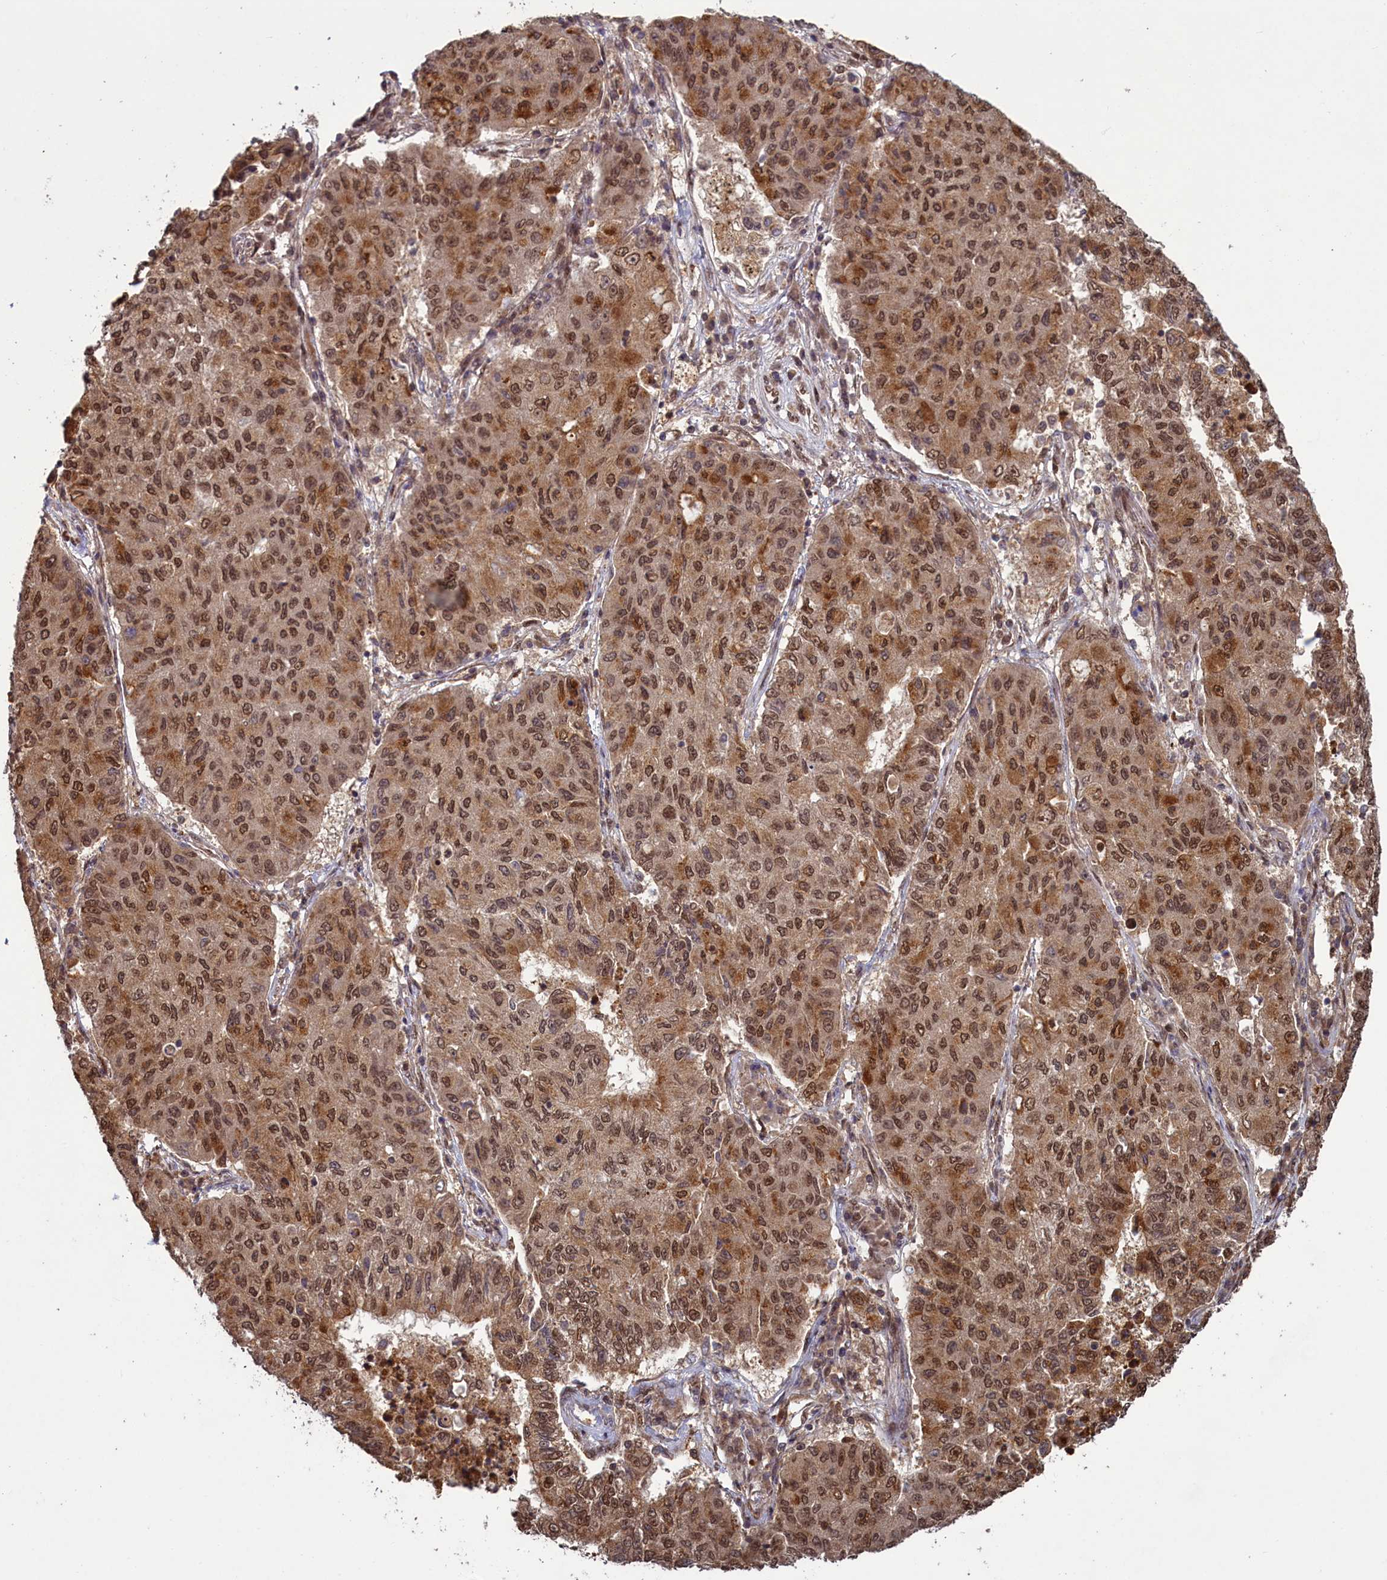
{"staining": {"intensity": "moderate", "quantity": ">75%", "location": "cytoplasmic/membranous,nuclear"}, "tissue": "lung cancer", "cell_type": "Tumor cells", "image_type": "cancer", "snomed": [{"axis": "morphology", "description": "Squamous cell carcinoma, NOS"}, {"axis": "topography", "description": "Lung"}], "caption": "About >75% of tumor cells in squamous cell carcinoma (lung) show moderate cytoplasmic/membranous and nuclear protein positivity as visualized by brown immunohistochemical staining.", "gene": "NAE1", "patient": {"sex": "male", "age": 74}}